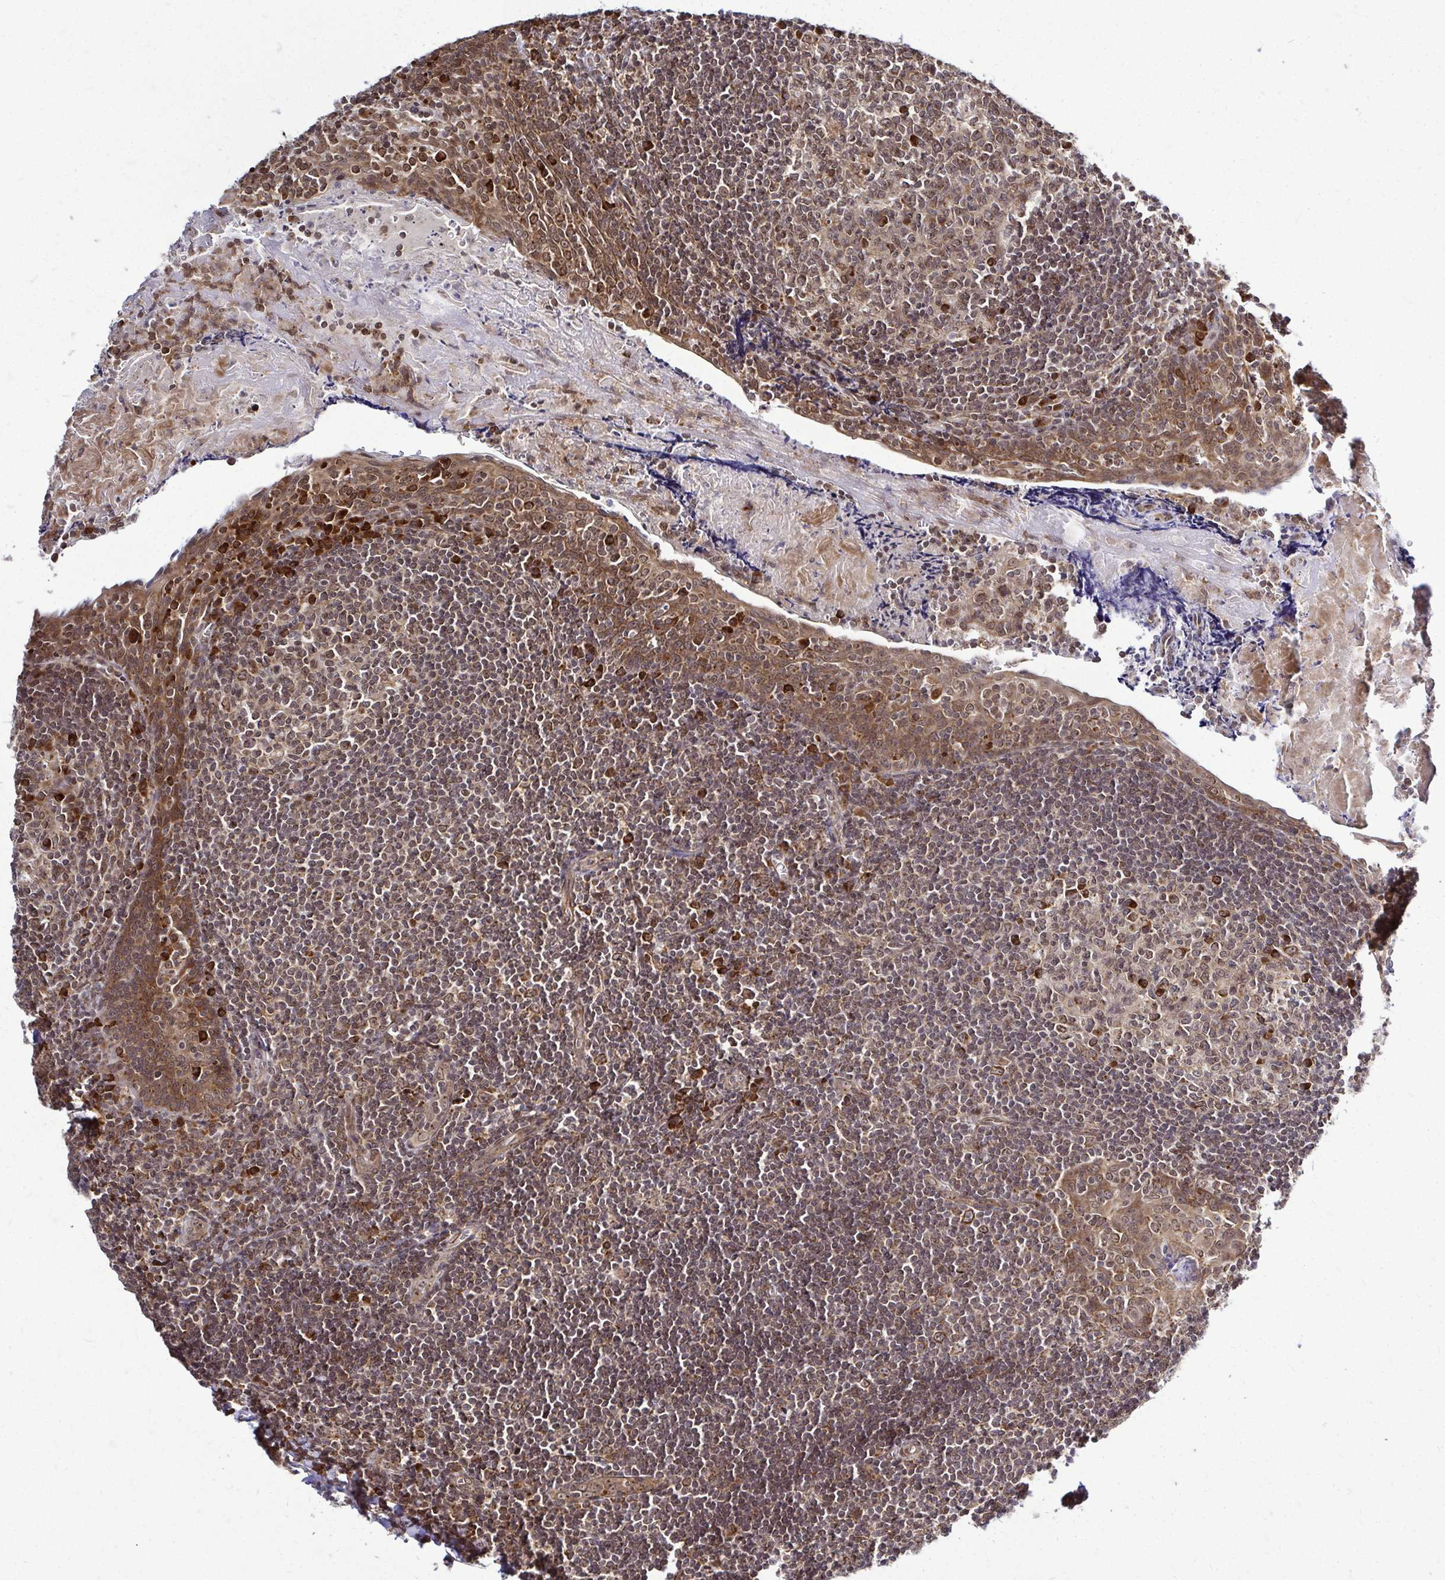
{"staining": {"intensity": "moderate", "quantity": ">75%", "location": "cytoplasmic/membranous"}, "tissue": "tonsil", "cell_type": "Germinal center cells", "image_type": "normal", "snomed": [{"axis": "morphology", "description": "Normal tissue, NOS"}, {"axis": "morphology", "description": "Inflammation, NOS"}, {"axis": "topography", "description": "Tonsil"}], "caption": "This is an image of IHC staining of normal tonsil, which shows moderate staining in the cytoplasmic/membranous of germinal center cells.", "gene": "FMR1", "patient": {"sex": "female", "age": 31}}